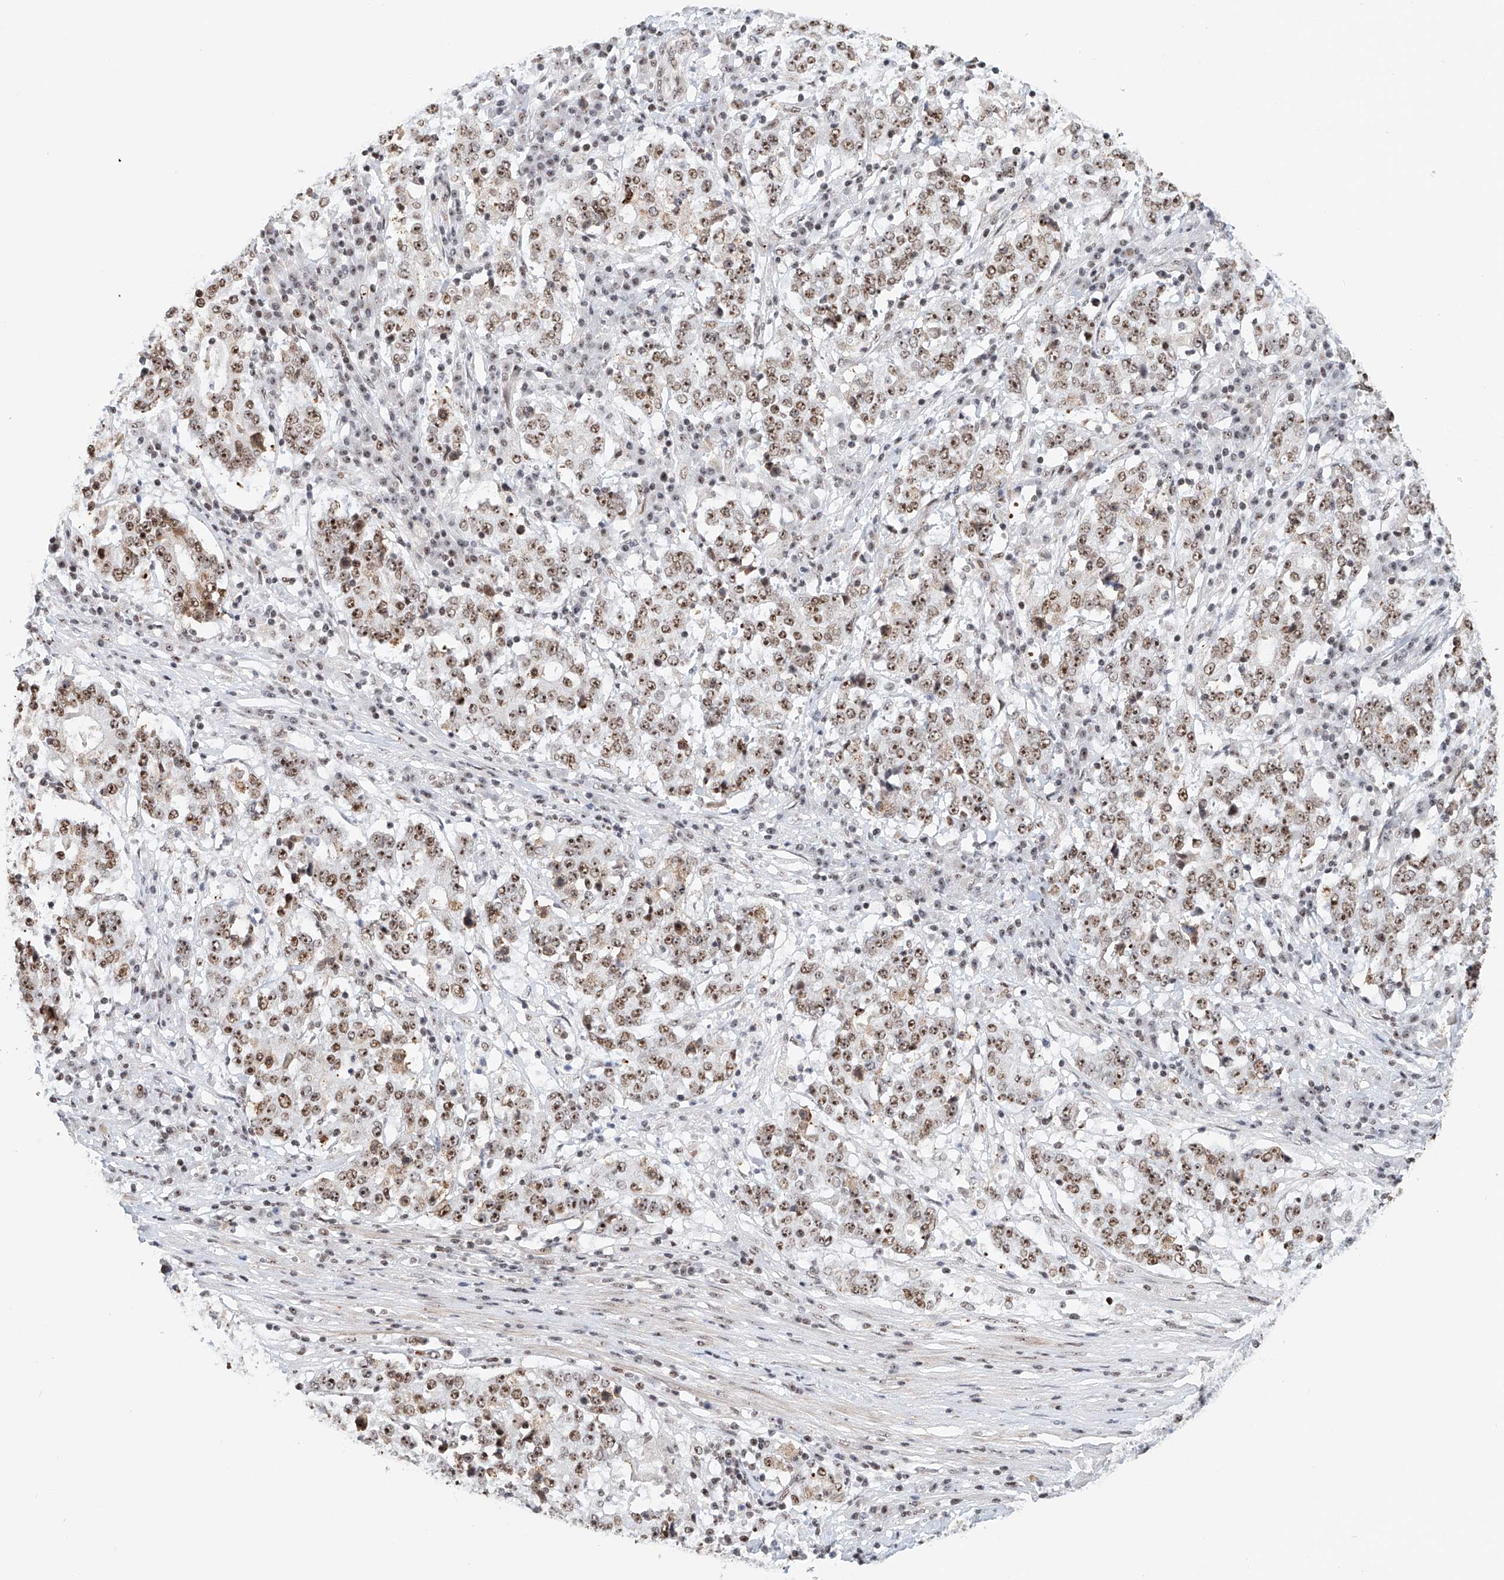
{"staining": {"intensity": "moderate", "quantity": ">75%", "location": "nuclear"}, "tissue": "stomach cancer", "cell_type": "Tumor cells", "image_type": "cancer", "snomed": [{"axis": "morphology", "description": "Adenocarcinoma, NOS"}, {"axis": "topography", "description": "Stomach"}], "caption": "Adenocarcinoma (stomach) stained for a protein (brown) displays moderate nuclear positive expression in about >75% of tumor cells.", "gene": "PRUNE2", "patient": {"sex": "male", "age": 59}}